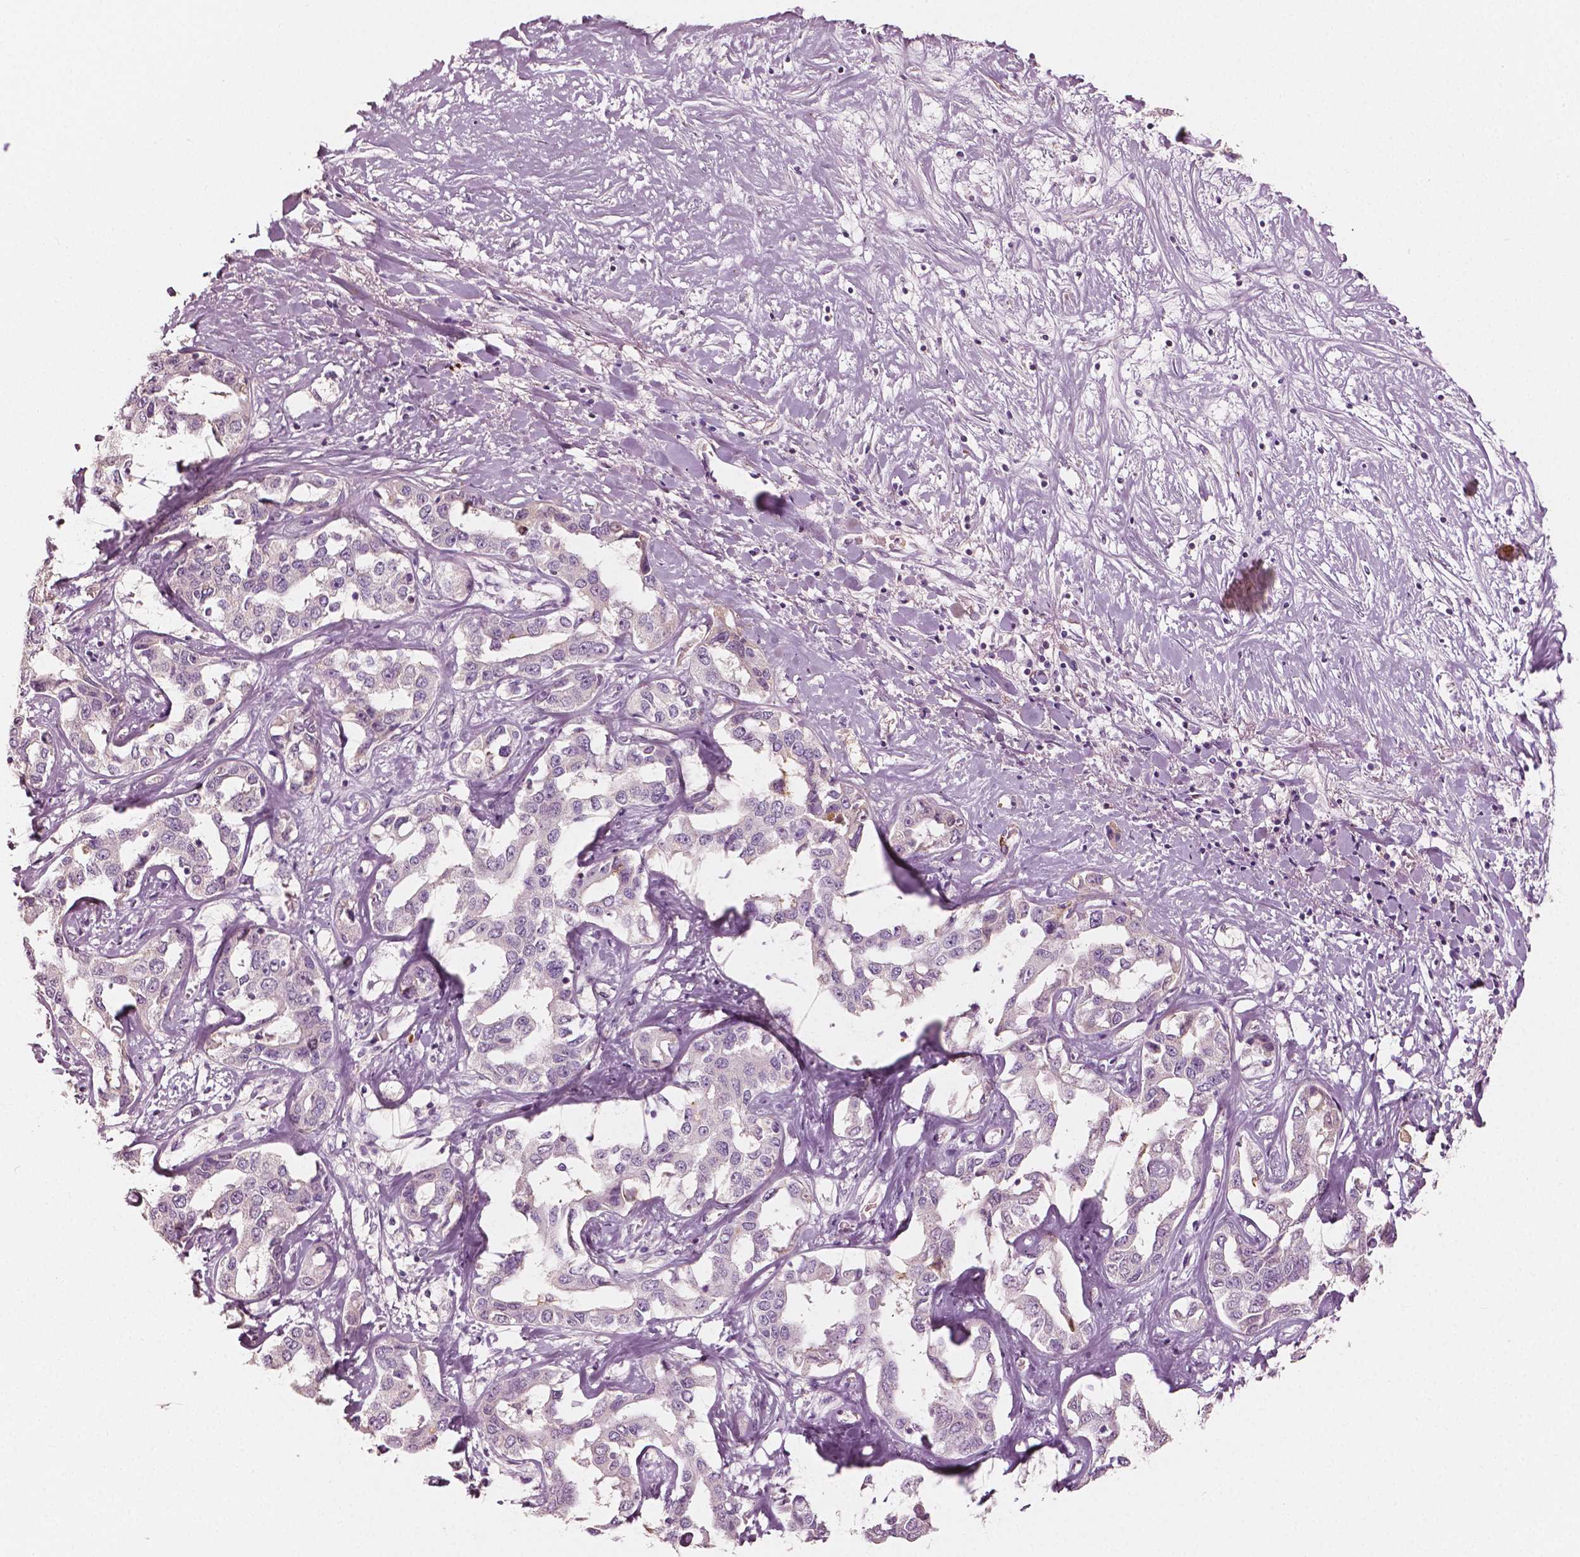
{"staining": {"intensity": "negative", "quantity": "none", "location": "none"}, "tissue": "liver cancer", "cell_type": "Tumor cells", "image_type": "cancer", "snomed": [{"axis": "morphology", "description": "Cholangiocarcinoma"}, {"axis": "topography", "description": "Liver"}], "caption": "Image shows no protein staining in tumor cells of liver cholangiocarcinoma tissue.", "gene": "APOA4", "patient": {"sex": "male", "age": 59}}